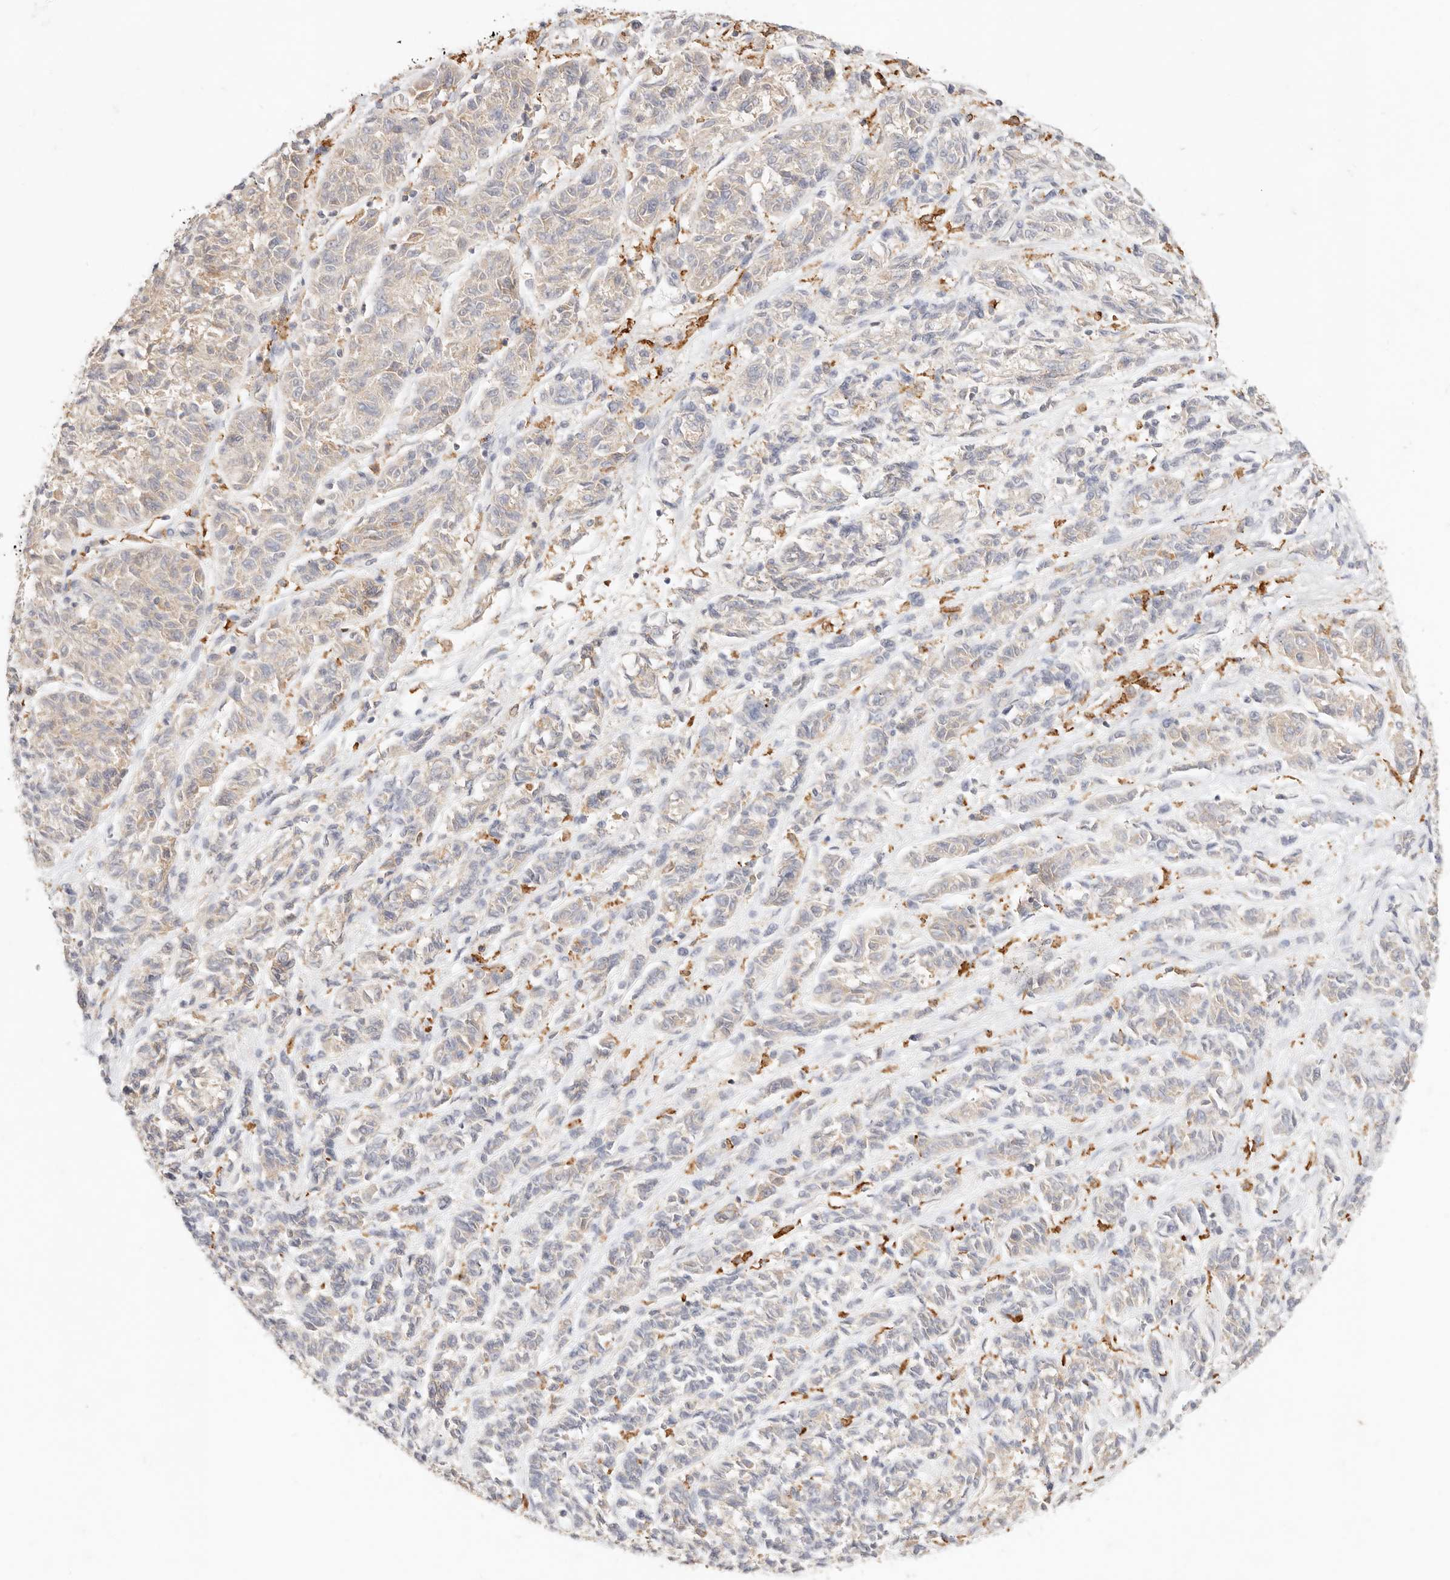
{"staining": {"intensity": "weak", "quantity": "25%-75%", "location": "cytoplasmic/membranous"}, "tissue": "melanoma", "cell_type": "Tumor cells", "image_type": "cancer", "snomed": [{"axis": "morphology", "description": "Malignant melanoma, NOS"}, {"axis": "topography", "description": "Skin"}], "caption": "The immunohistochemical stain labels weak cytoplasmic/membranous staining in tumor cells of malignant melanoma tissue.", "gene": "HK2", "patient": {"sex": "male", "age": 53}}